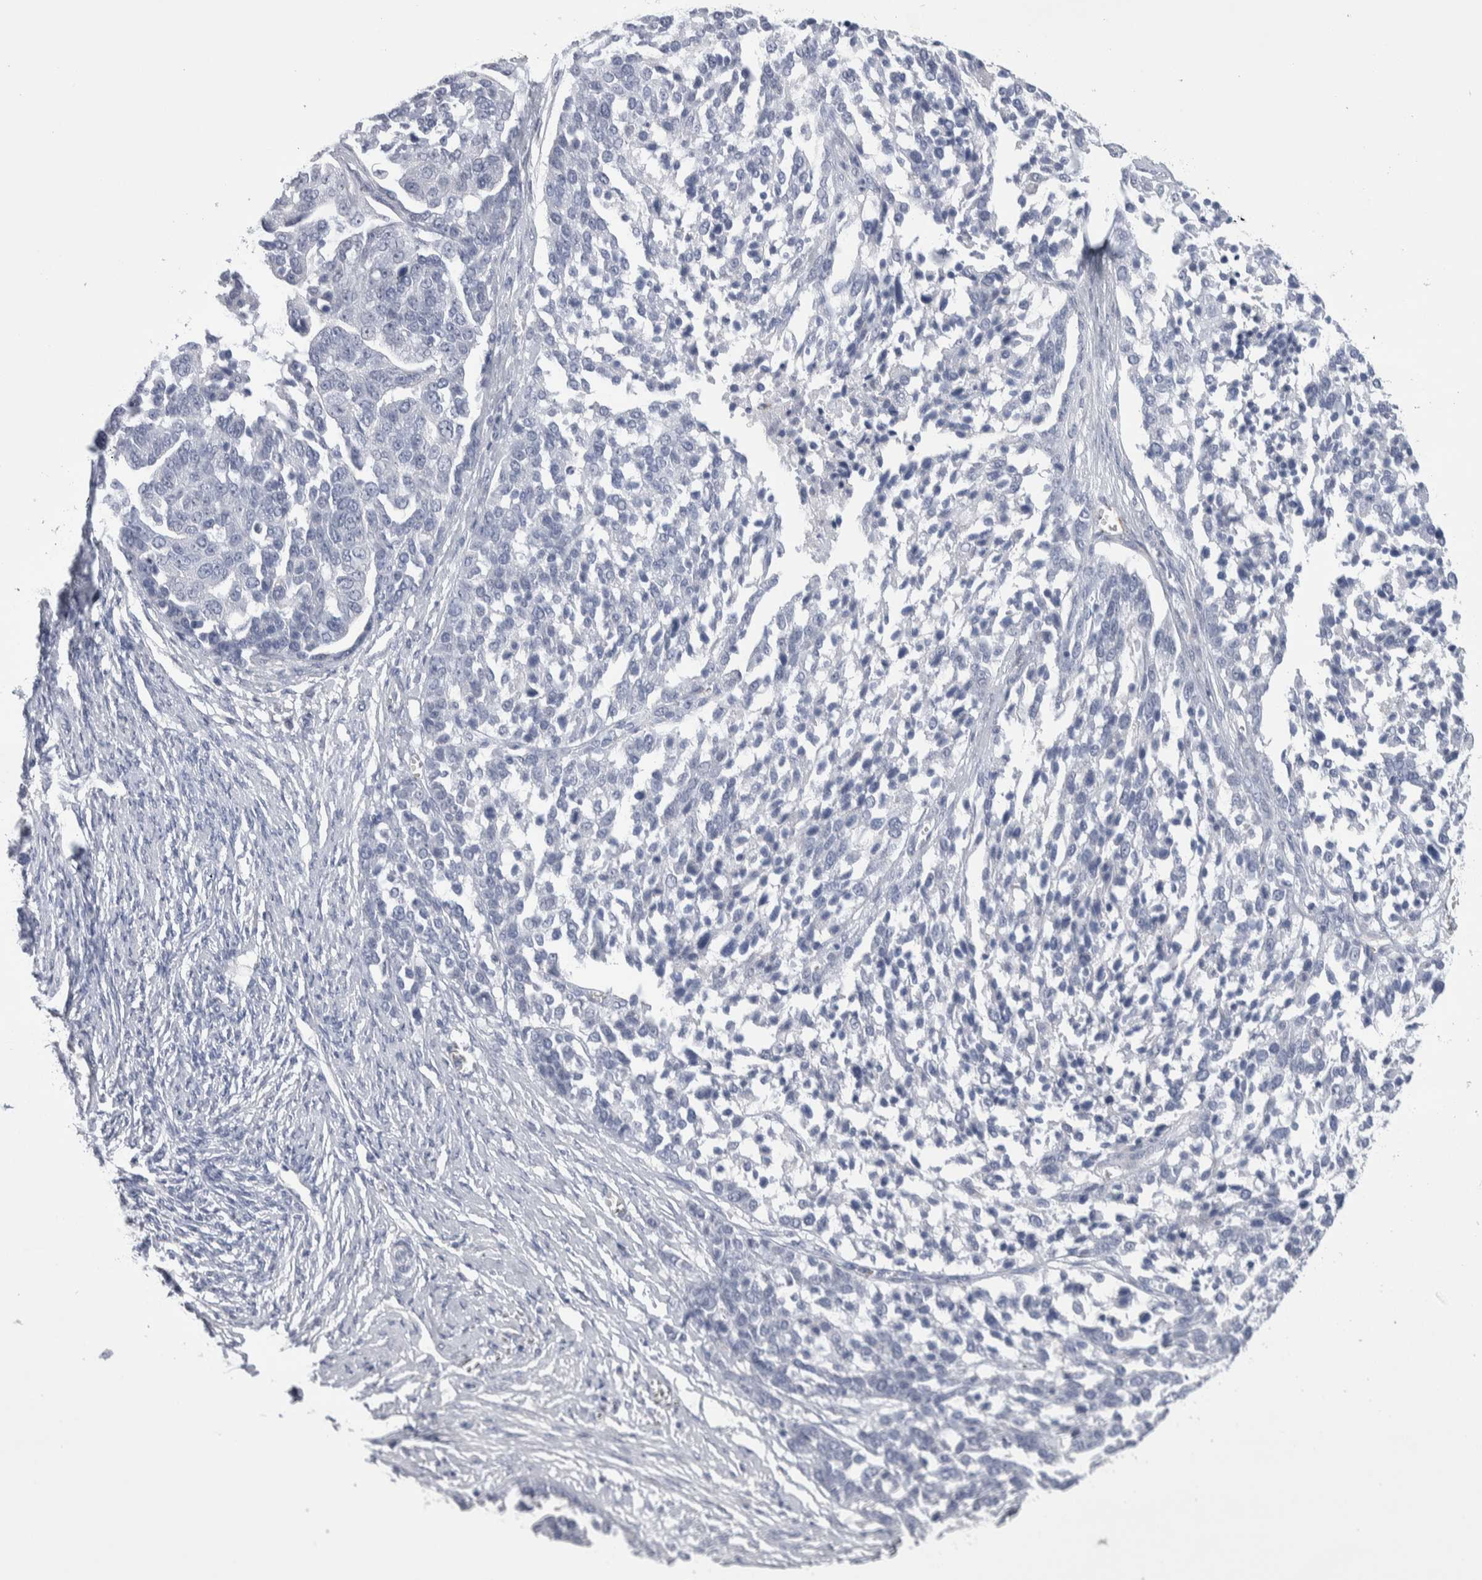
{"staining": {"intensity": "negative", "quantity": "none", "location": "none"}, "tissue": "ovarian cancer", "cell_type": "Tumor cells", "image_type": "cancer", "snomed": [{"axis": "morphology", "description": "Cystadenocarcinoma, serous, NOS"}, {"axis": "topography", "description": "Ovary"}], "caption": "This is a micrograph of immunohistochemistry staining of ovarian cancer, which shows no positivity in tumor cells. Nuclei are stained in blue.", "gene": "LURAP1L", "patient": {"sex": "female", "age": 44}}